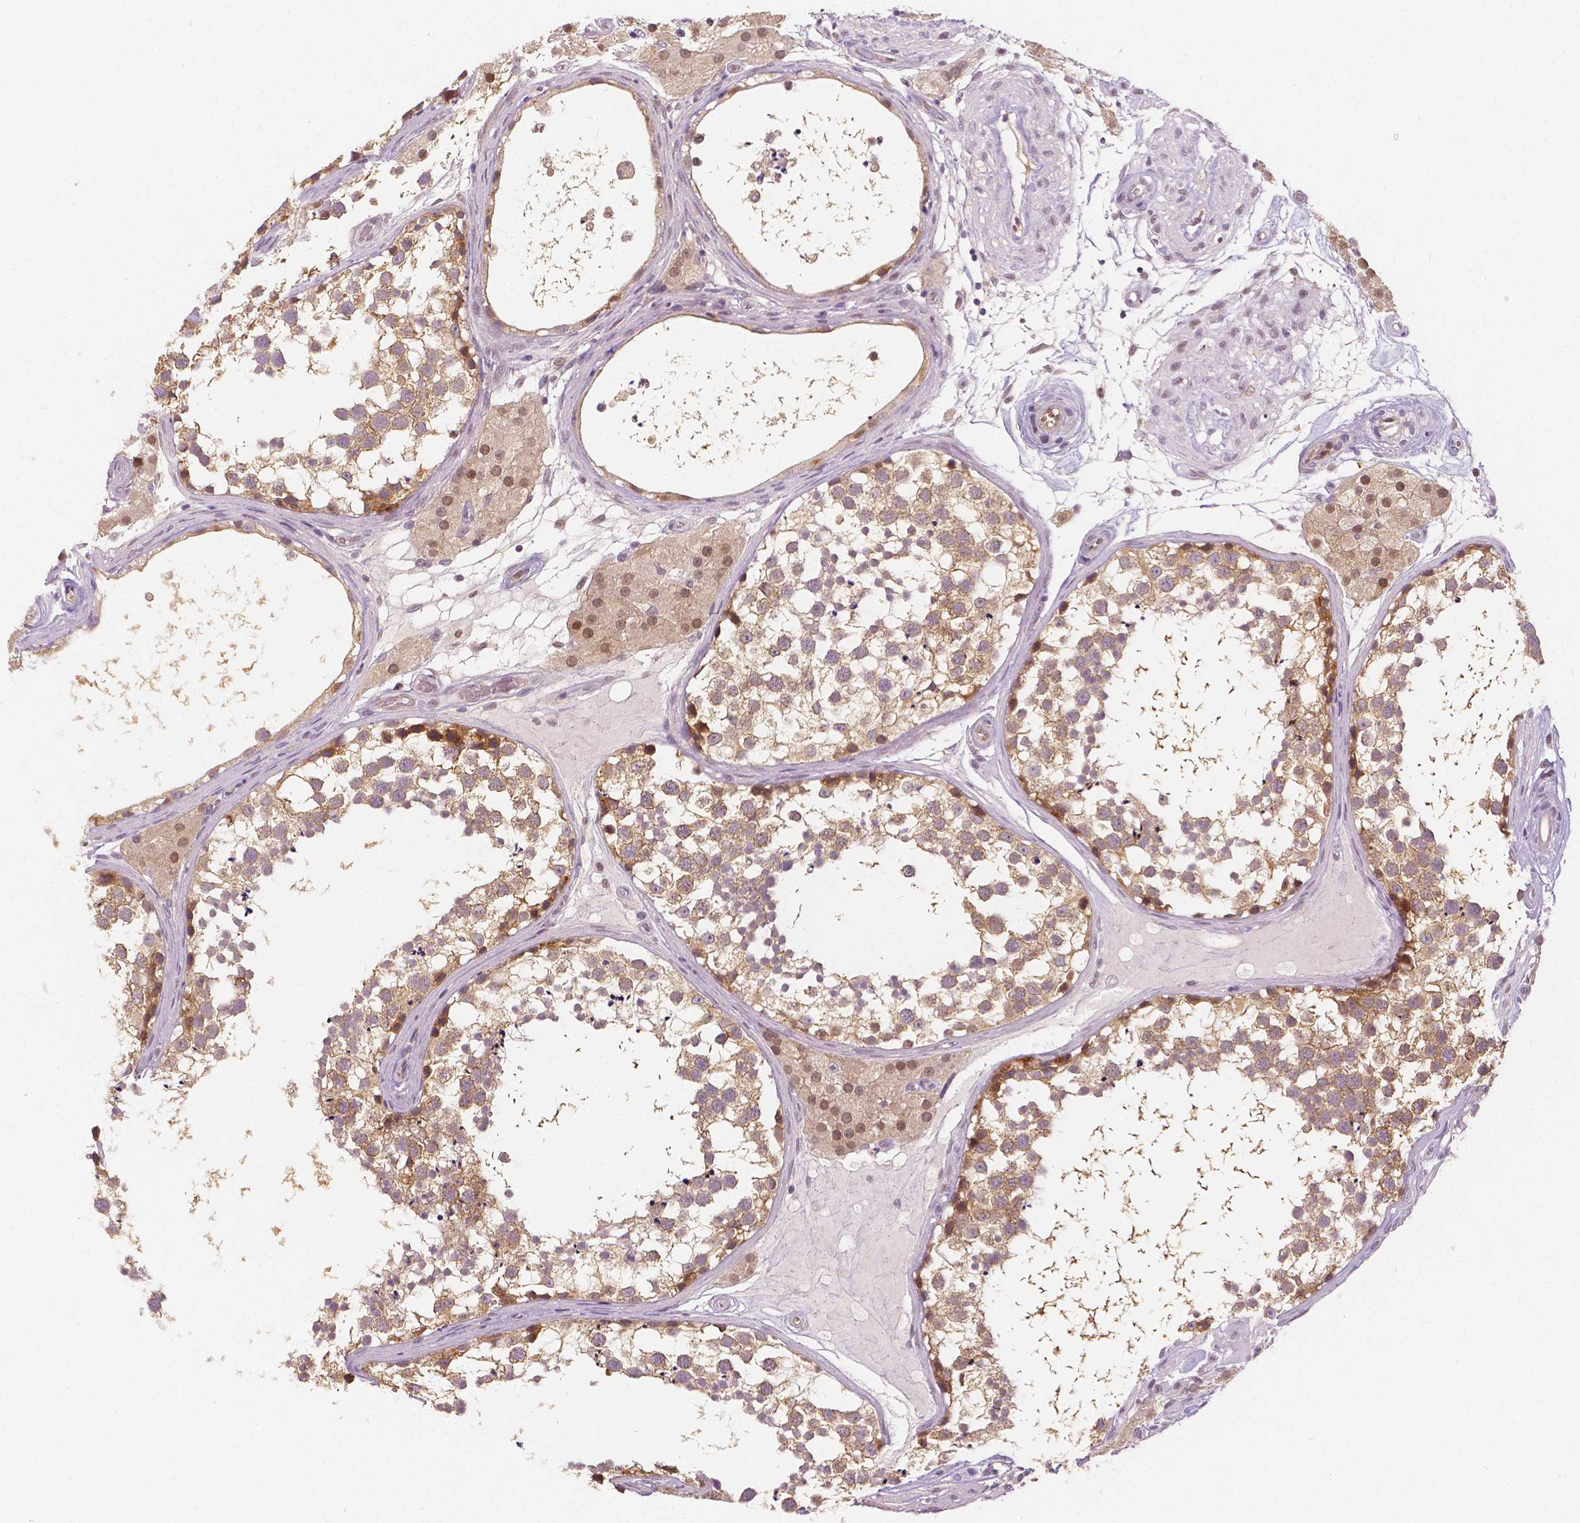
{"staining": {"intensity": "moderate", "quantity": ">75%", "location": "cytoplasmic/membranous"}, "tissue": "testis", "cell_type": "Cells in seminiferous ducts", "image_type": "normal", "snomed": [{"axis": "morphology", "description": "Normal tissue, NOS"}, {"axis": "morphology", "description": "Seminoma, NOS"}, {"axis": "topography", "description": "Testis"}], "caption": "This image exhibits immunohistochemistry staining of normal testis, with medium moderate cytoplasmic/membranous expression in about >75% of cells in seminiferous ducts.", "gene": "NAPRT", "patient": {"sex": "male", "age": 65}}